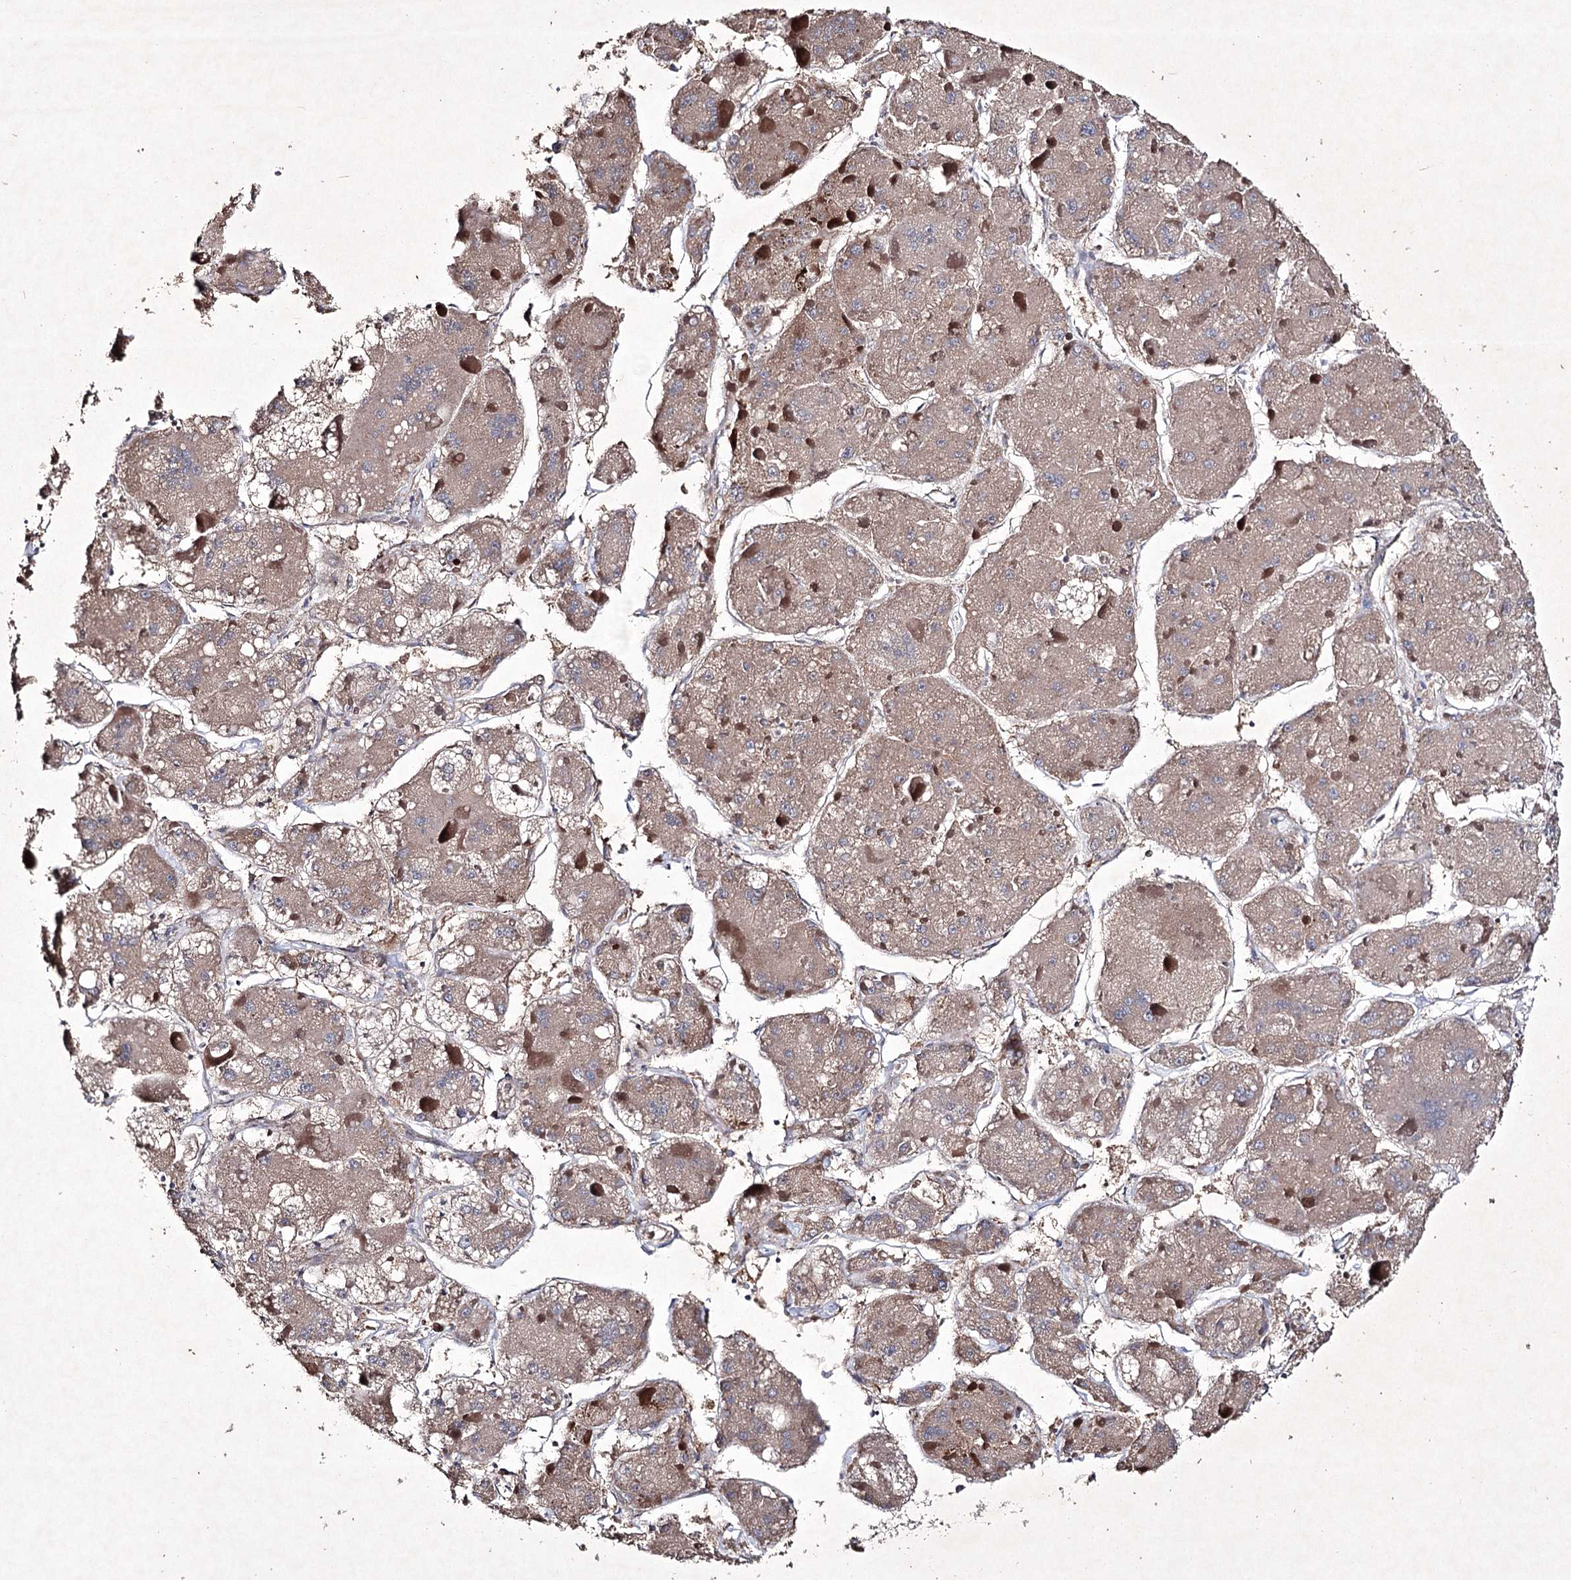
{"staining": {"intensity": "weak", "quantity": "25%-75%", "location": "cytoplasmic/membranous"}, "tissue": "liver cancer", "cell_type": "Tumor cells", "image_type": "cancer", "snomed": [{"axis": "morphology", "description": "Carcinoma, Hepatocellular, NOS"}, {"axis": "topography", "description": "Liver"}], "caption": "Liver hepatocellular carcinoma stained for a protein (brown) demonstrates weak cytoplasmic/membranous positive staining in approximately 25%-75% of tumor cells.", "gene": "SEMA4G", "patient": {"sex": "female", "age": 73}}